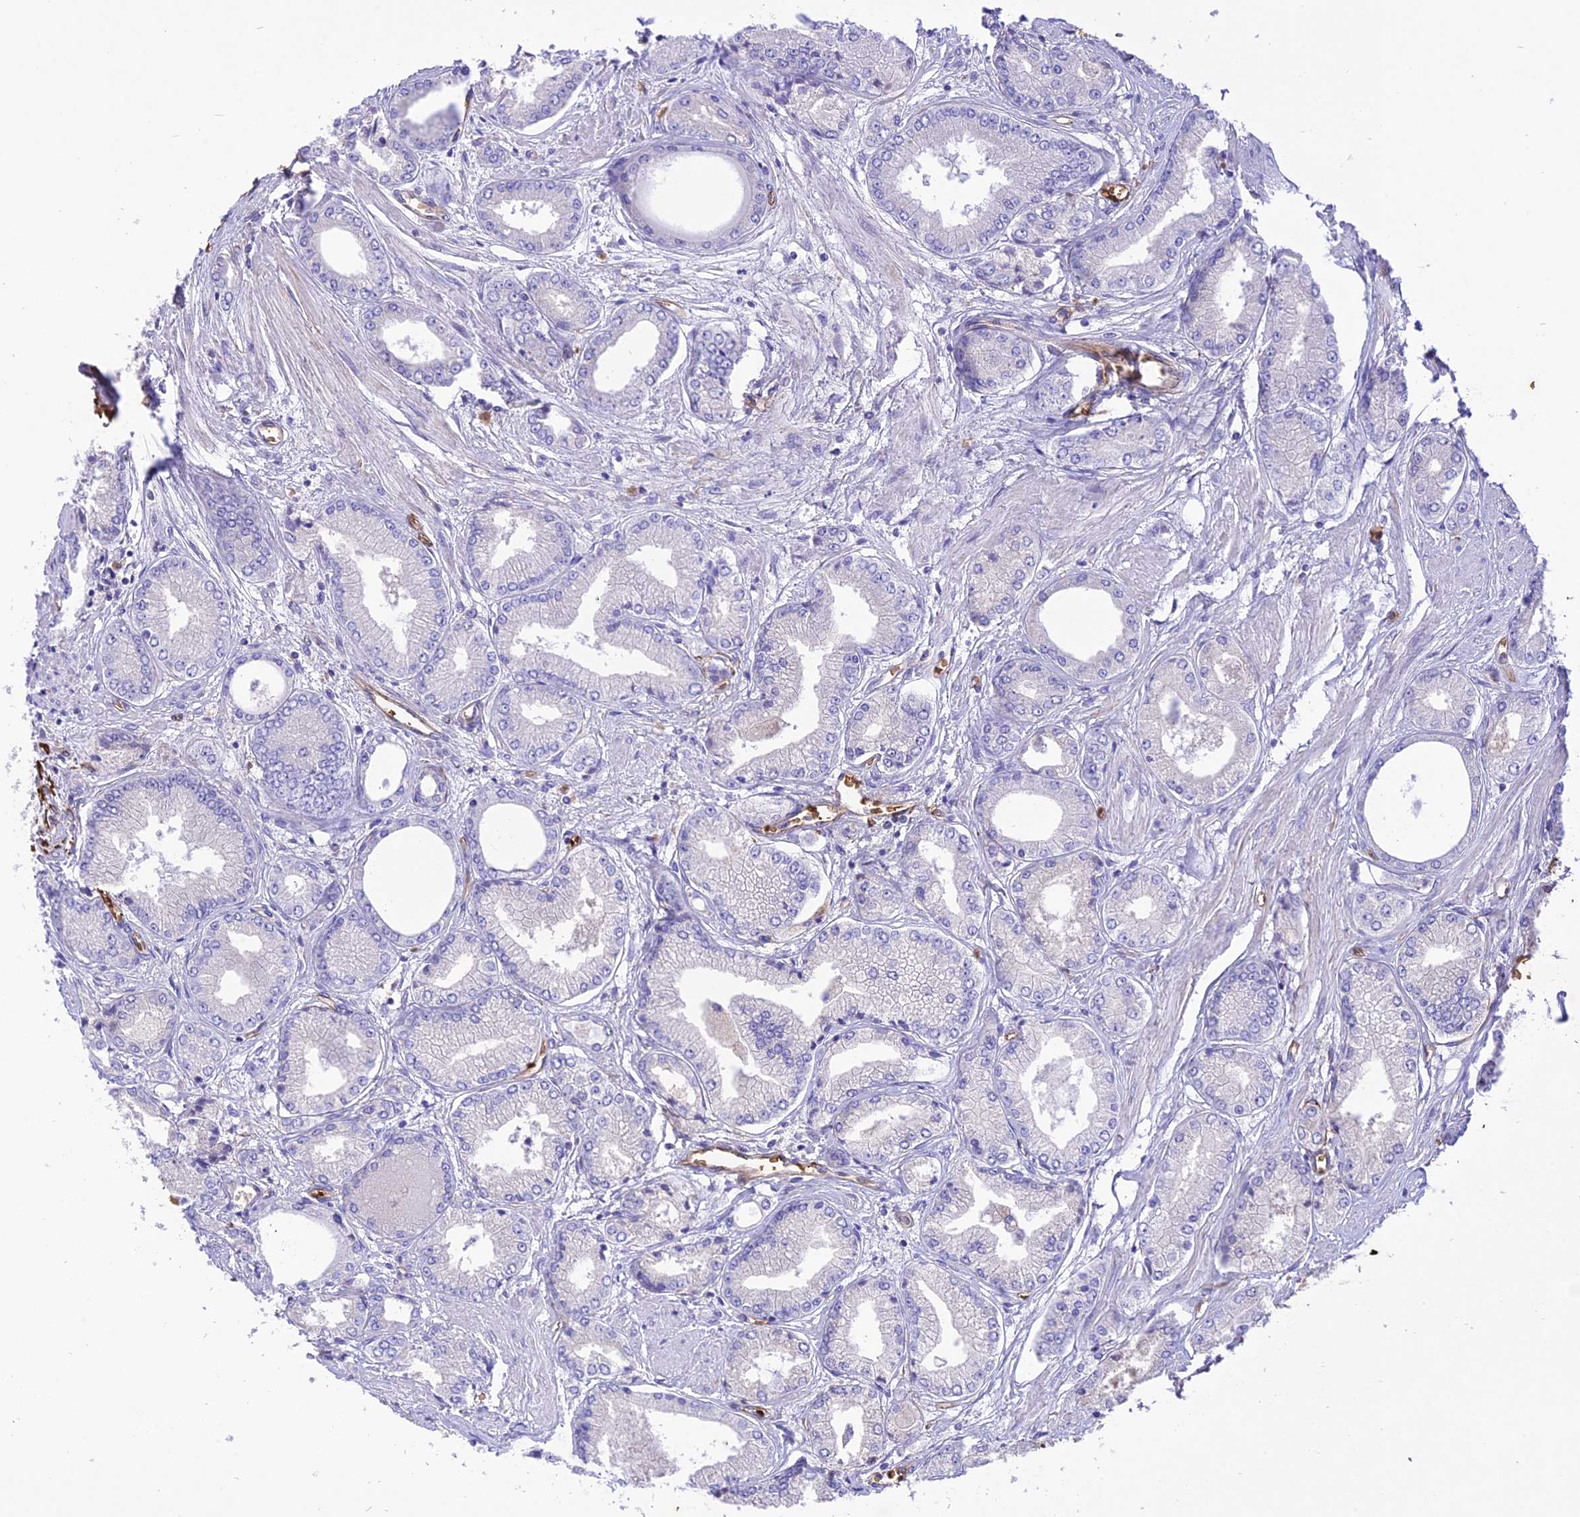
{"staining": {"intensity": "negative", "quantity": "none", "location": "none"}, "tissue": "prostate cancer", "cell_type": "Tumor cells", "image_type": "cancer", "snomed": [{"axis": "morphology", "description": "Adenocarcinoma, Low grade"}, {"axis": "topography", "description": "Prostate"}], "caption": "Tumor cells show no significant protein expression in prostate adenocarcinoma (low-grade).", "gene": "TTC4", "patient": {"sex": "male", "age": 60}}